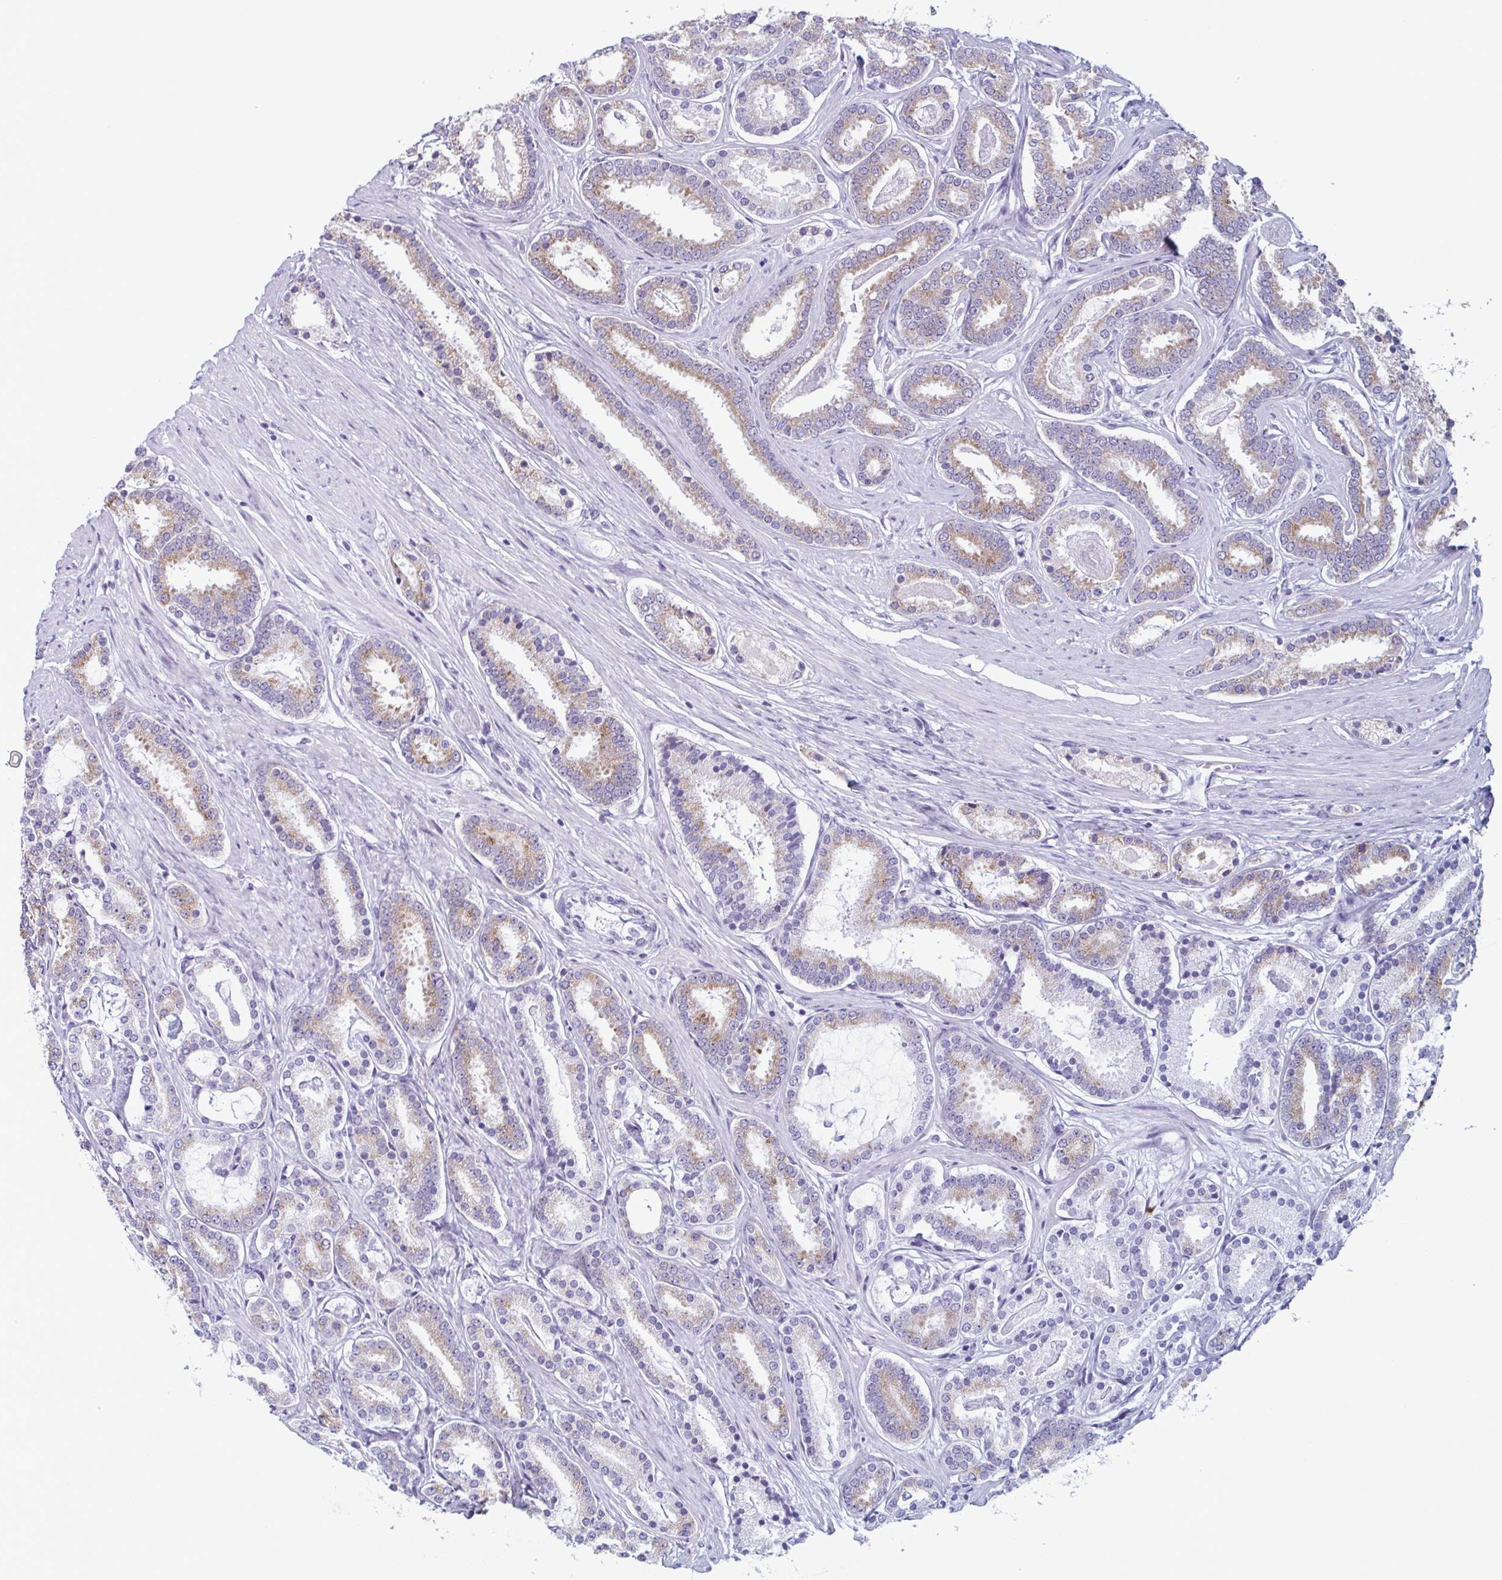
{"staining": {"intensity": "weak", "quantity": "25%-75%", "location": "cytoplasmic/membranous"}, "tissue": "prostate cancer", "cell_type": "Tumor cells", "image_type": "cancer", "snomed": [{"axis": "morphology", "description": "Adenocarcinoma, High grade"}, {"axis": "topography", "description": "Prostate"}], "caption": "DAB (3,3'-diaminobenzidine) immunohistochemical staining of human adenocarcinoma (high-grade) (prostate) exhibits weak cytoplasmic/membranous protein staining in about 25%-75% of tumor cells. (Brightfield microscopy of DAB IHC at high magnification).", "gene": "ENKUR", "patient": {"sex": "male", "age": 63}}